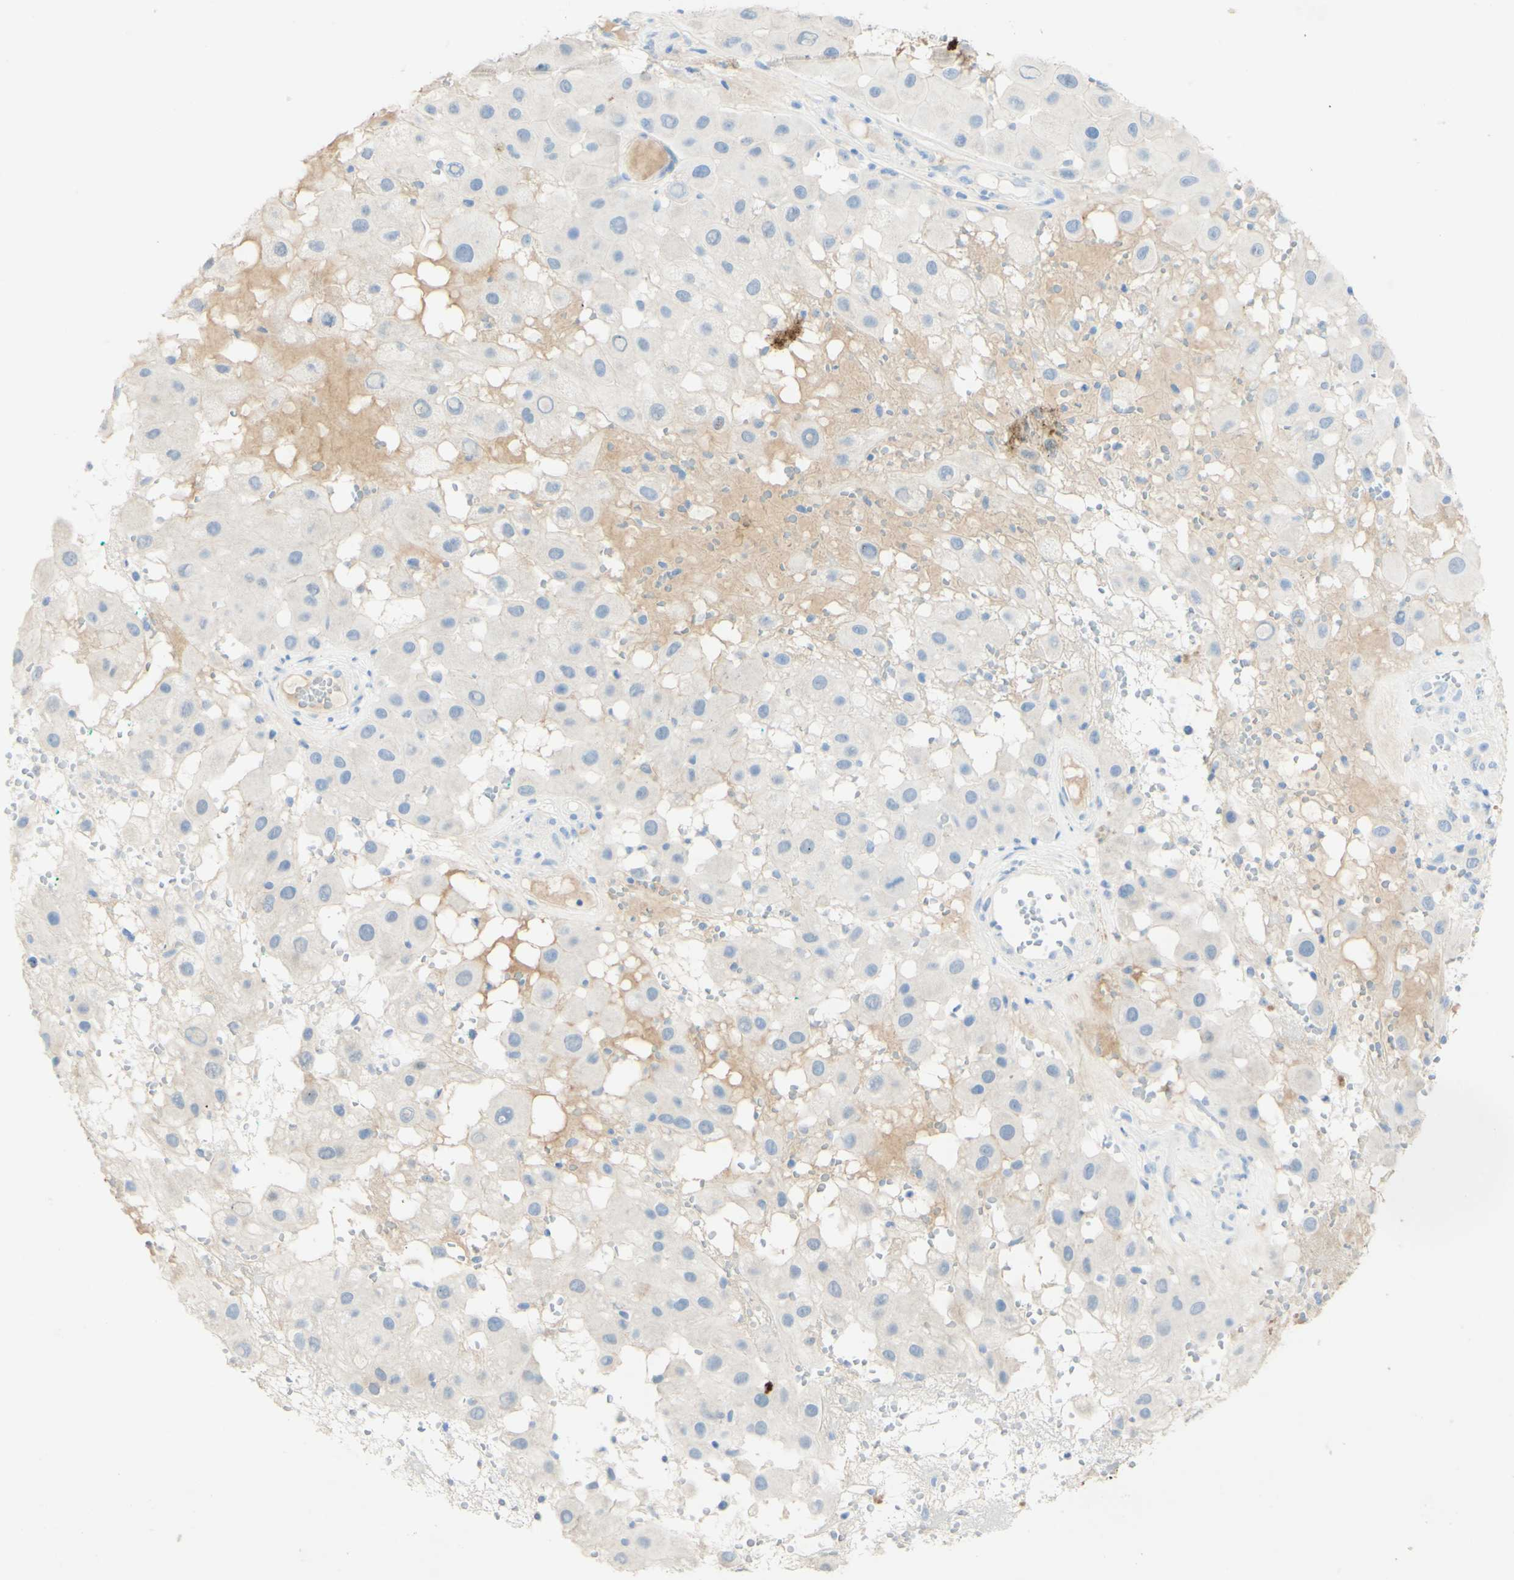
{"staining": {"intensity": "weak", "quantity": ">75%", "location": "cytoplasmic/membranous"}, "tissue": "melanoma", "cell_type": "Tumor cells", "image_type": "cancer", "snomed": [{"axis": "morphology", "description": "Malignant melanoma, NOS"}, {"axis": "topography", "description": "Skin"}], "caption": "This is a histology image of immunohistochemistry (IHC) staining of malignant melanoma, which shows weak expression in the cytoplasmic/membranous of tumor cells.", "gene": "PIGR", "patient": {"sex": "female", "age": 81}}